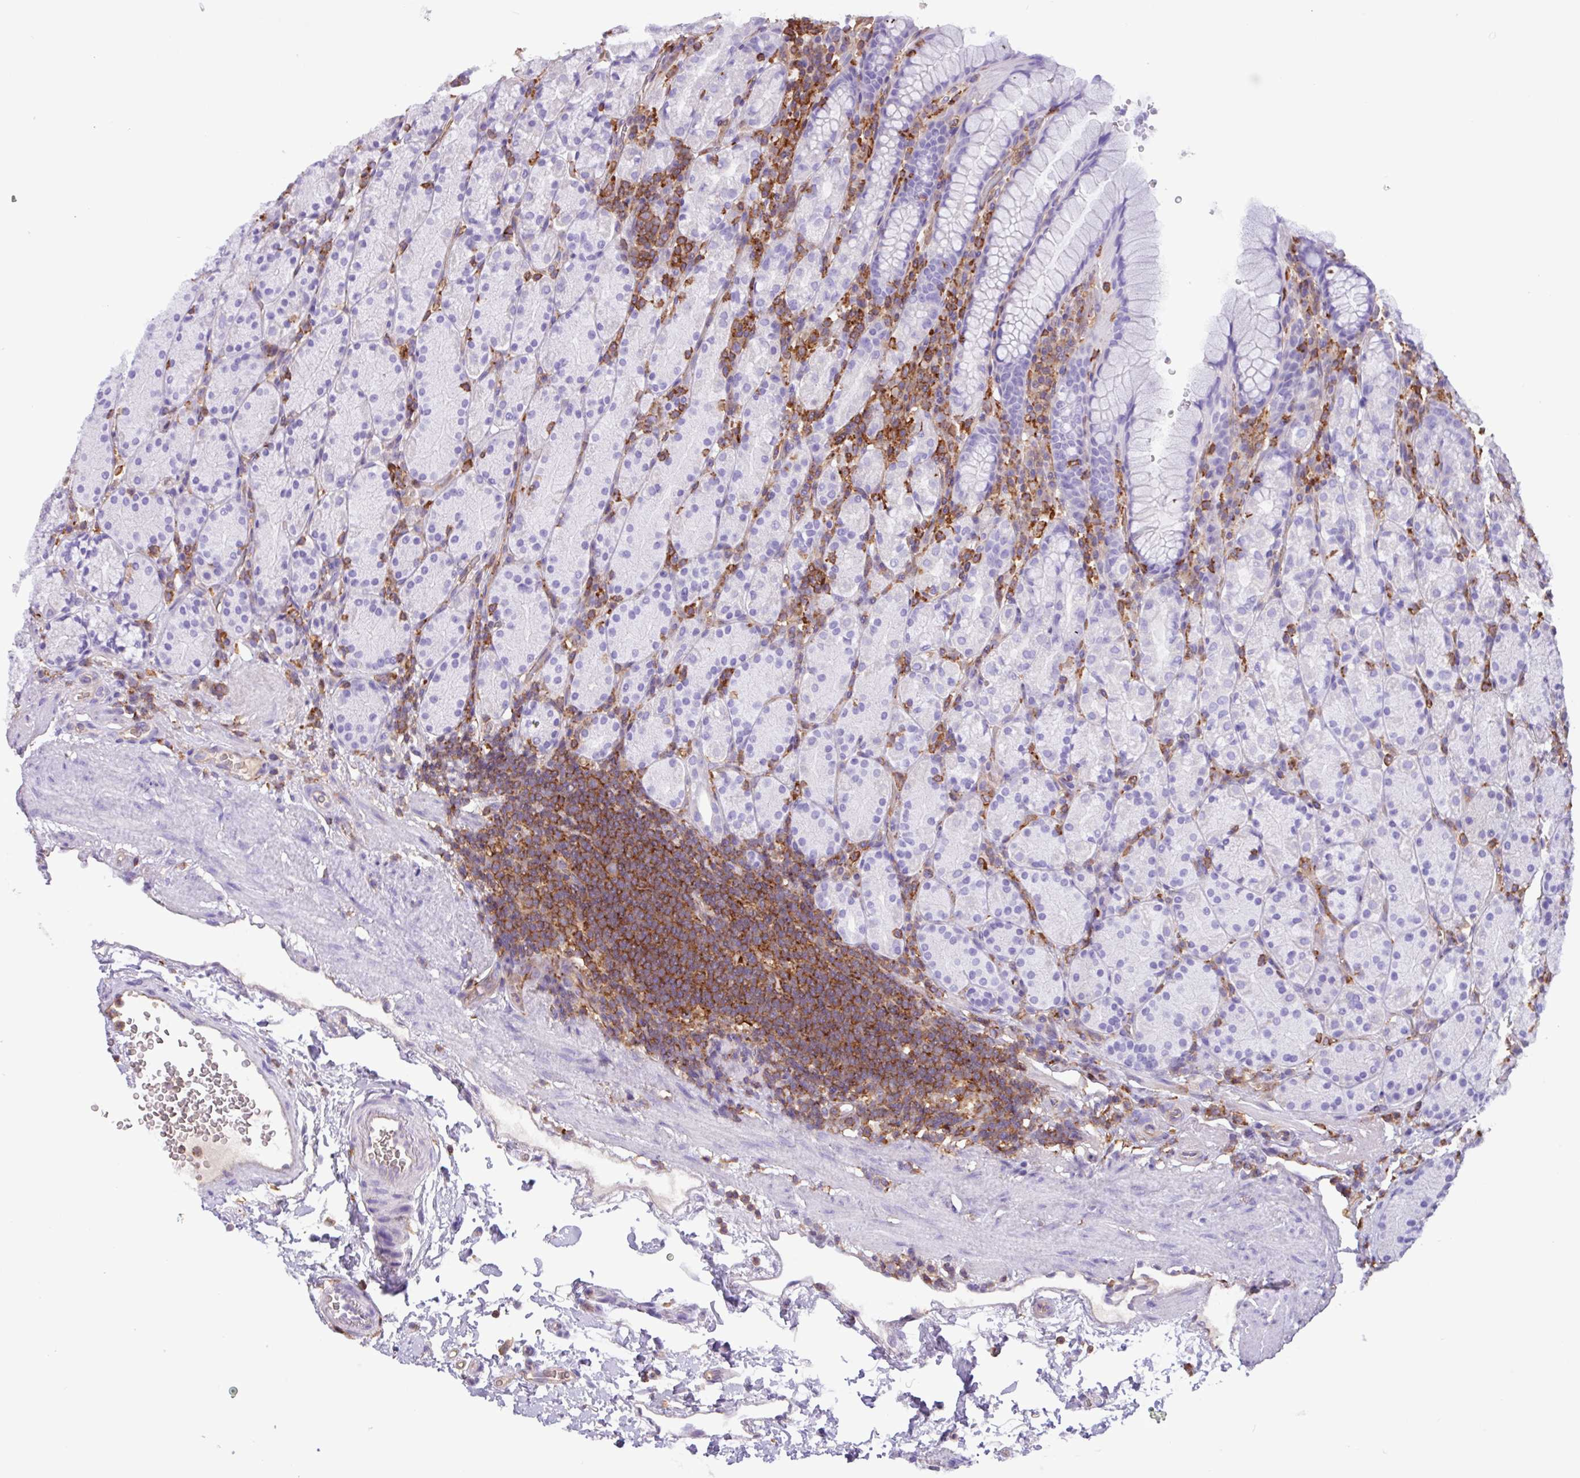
{"staining": {"intensity": "negative", "quantity": "none", "location": "none"}, "tissue": "stomach", "cell_type": "Glandular cells", "image_type": "normal", "snomed": [{"axis": "morphology", "description": "Normal tissue, NOS"}, {"axis": "topography", "description": "Stomach, upper"}, {"axis": "topography", "description": "Stomach"}], "caption": "Glandular cells show no significant positivity in normal stomach. (Stains: DAB (3,3'-diaminobenzidine) immunohistochemistry with hematoxylin counter stain, Microscopy: brightfield microscopy at high magnification).", "gene": "PPP1R18", "patient": {"sex": "male", "age": 62}}